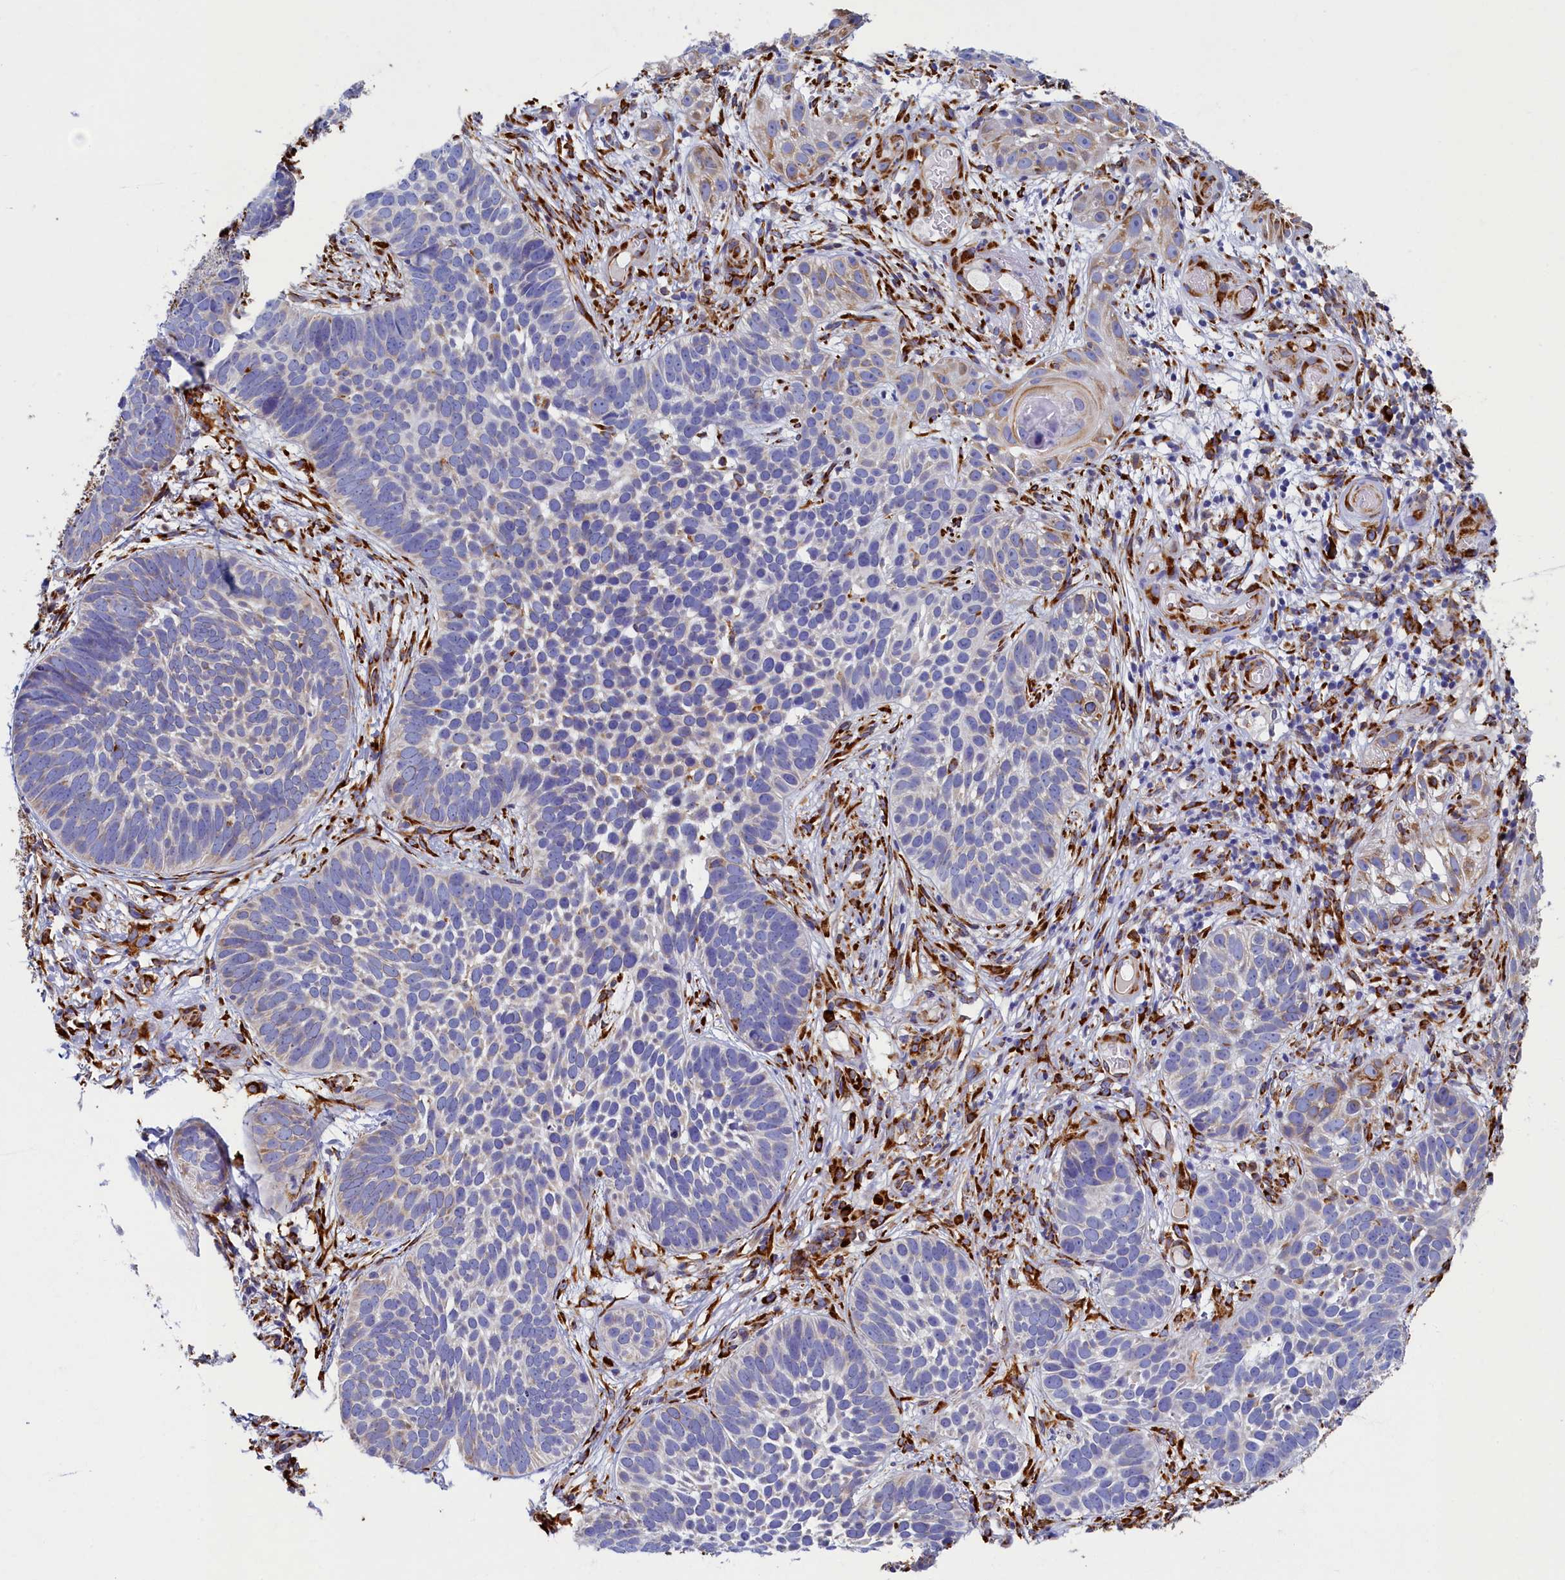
{"staining": {"intensity": "moderate", "quantity": "<25%", "location": "cytoplasmic/membranous"}, "tissue": "skin cancer", "cell_type": "Tumor cells", "image_type": "cancer", "snomed": [{"axis": "morphology", "description": "Basal cell carcinoma"}, {"axis": "topography", "description": "Skin"}], "caption": "Tumor cells display low levels of moderate cytoplasmic/membranous staining in about <25% of cells in human skin basal cell carcinoma.", "gene": "TMEM18", "patient": {"sex": "male", "age": 89}}